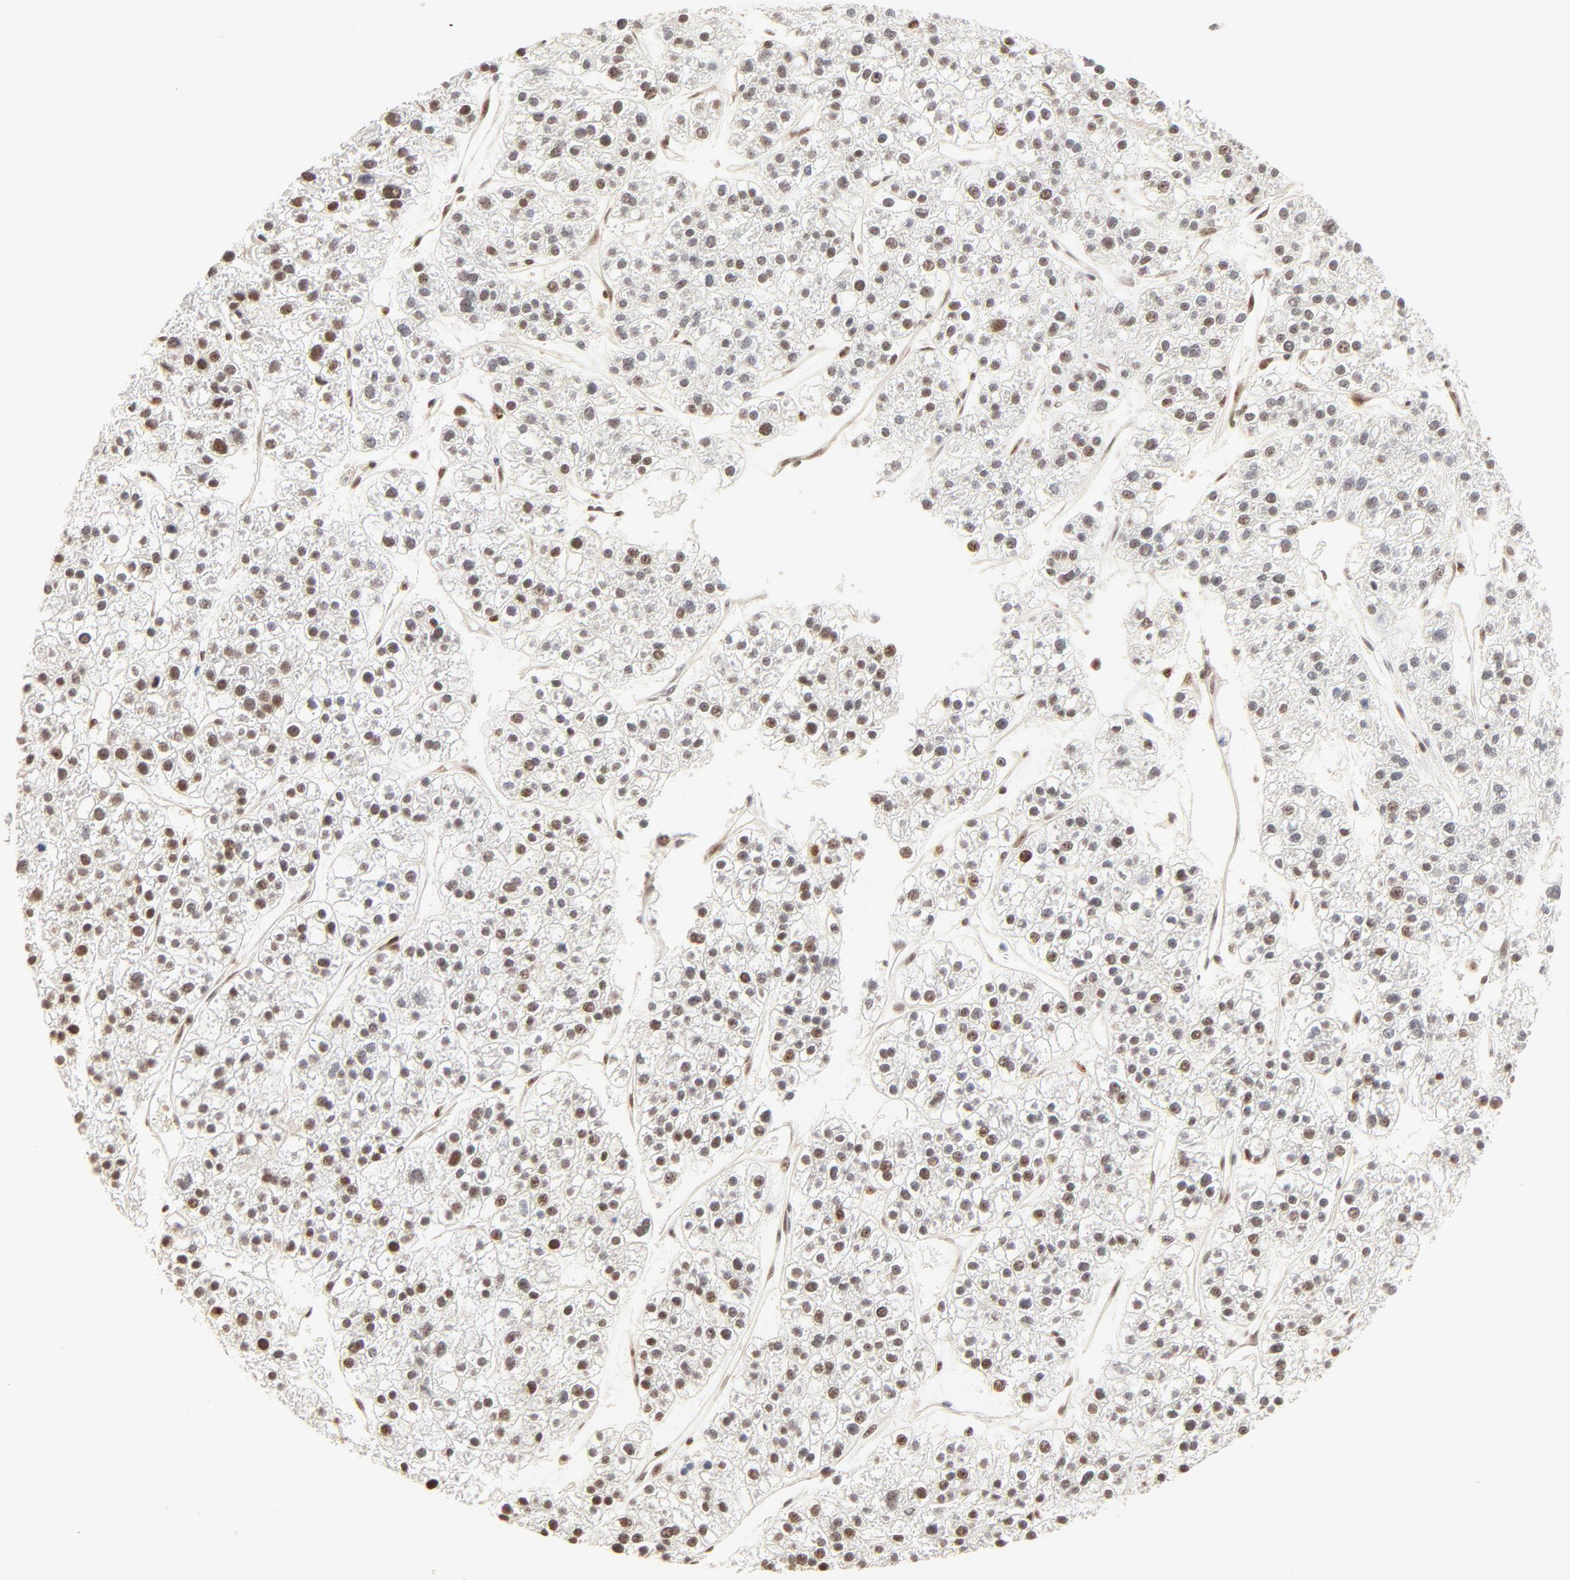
{"staining": {"intensity": "strong", "quantity": ">75%", "location": "nuclear"}, "tissue": "liver cancer", "cell_type": "Tumor cells", "image_type": "cancer", "snomed": [{"axis": "morphology", "description": "Carcinoma, Hepatocellular, NOS"}, {"axis": "topography", "description": "Liver"}], "caption": "Immunohistochemistry (IHC) photomicrograph of neoplastic tissue: human liver cancer stained using IHC demonstrates high levels of strong protein expression localized specifically in the nuclear of tumor cells, appearing as a nuclear brown color.", "gene": "FAM50A", "patient": {"sex": "female", "age": 85}}